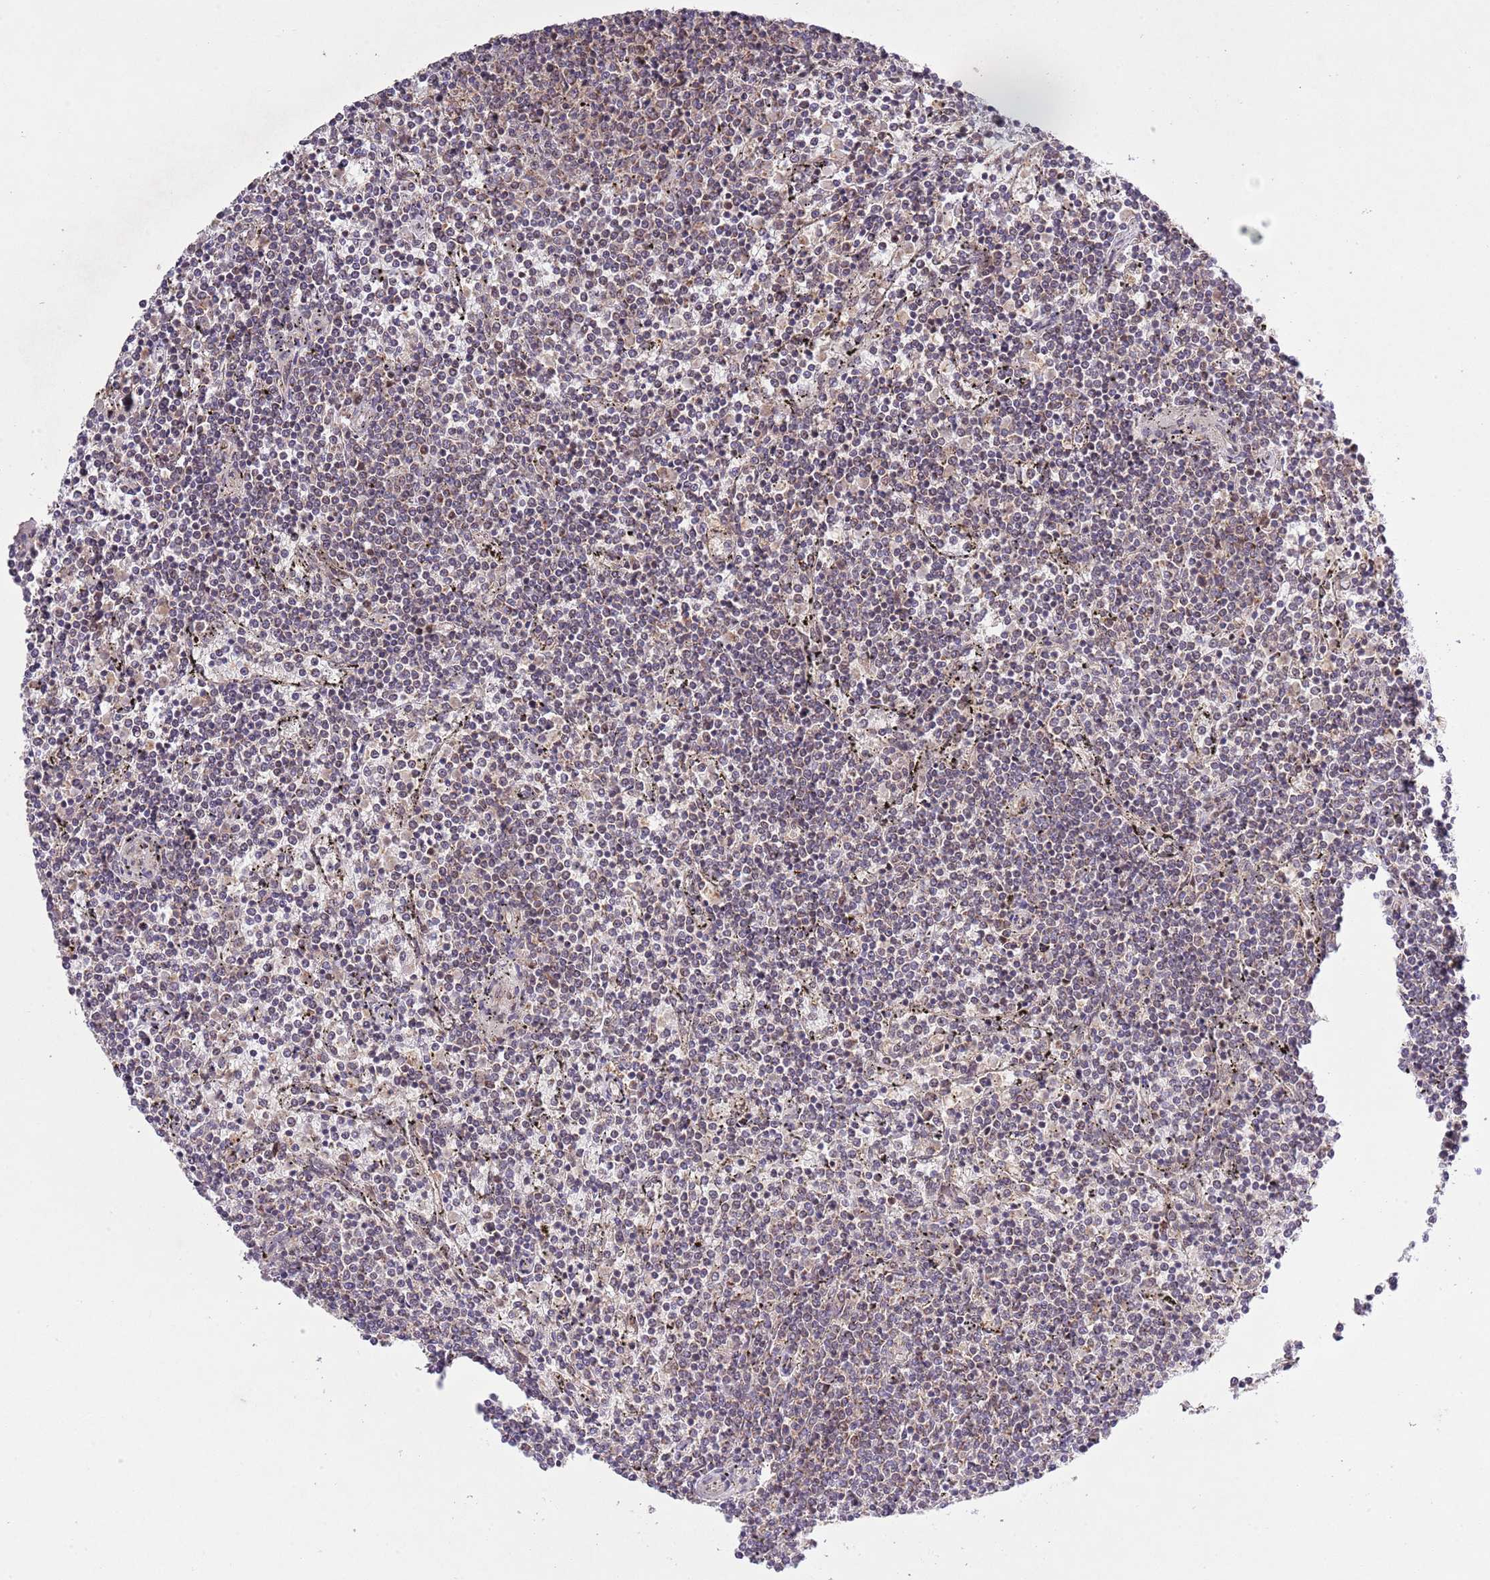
{"staining": {"intensity": "weak", "quantity": "25%-75%", "location": "cytoplasmic/membranous"}, "tissue": "lymphoma", "cell_type": "Tumor cells", "image_type": "cancer", "snomed": [{"axis": "morphology", "description": "Malignant lymphoma, non-Hodgkin's type, Low grade"}, {"axis": "topography", "description": "Spleen"}], "caption": "Lymphoma stained for a protein (brown) demonstrates weak cytoplasmic/membranous positive staining in about 25%-75% of tumor cells.", "gene": "MFNG", "patient": {"sex": "female", "age": 50}}